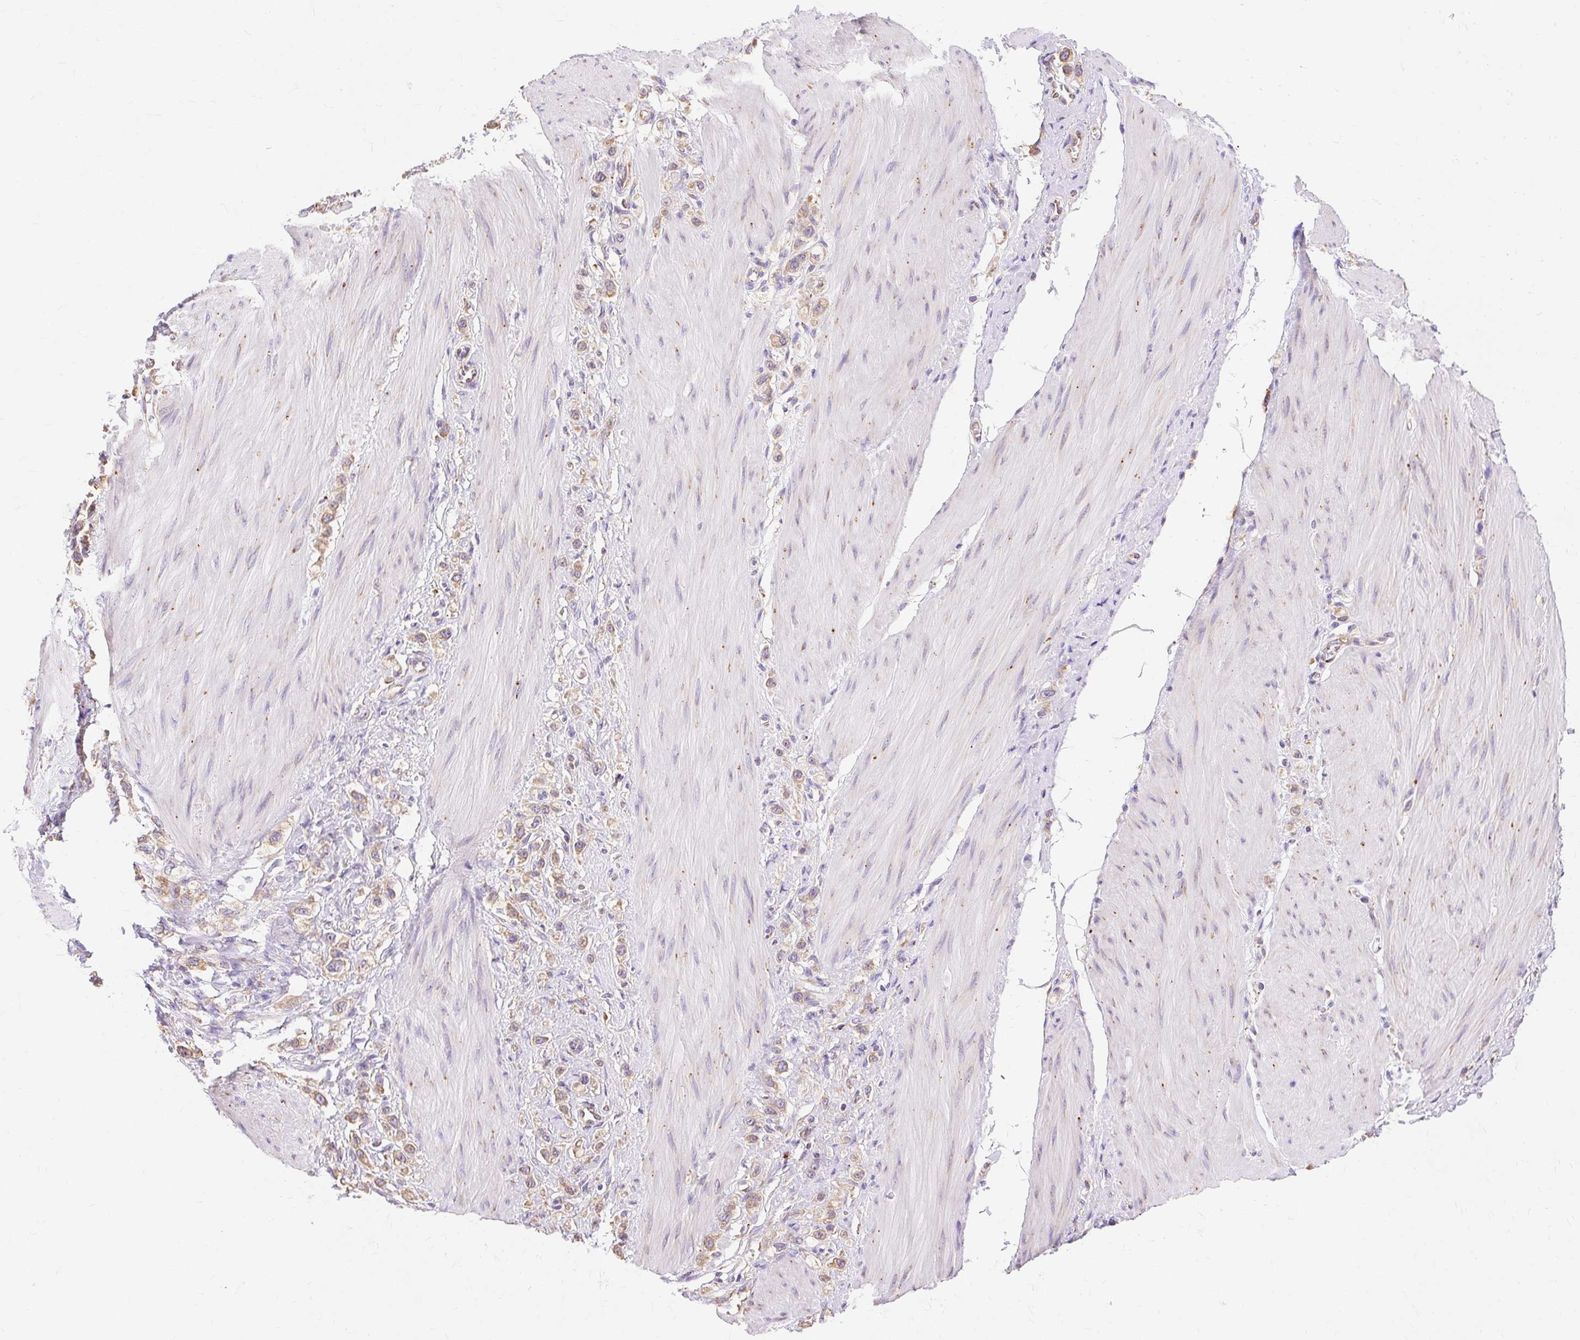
{"staining": {"intensity": "weak", "quantity": ">75%", "location": "cytoplasmic/membranous"}, "tissue": "stomach cancer", "cell_type": "Tumor cells", "image_type": "cancer", "snomed": [{"axis": "morphology", "description": "Adenocarcinoma, NOS"}, {"axis": "topography", "description": "Stomach"}], "caption": "DAB immunohistochemical staining of human stomach adenocarcinoma exhibits weak cytoplasmic/membranous protein expression in about >75% of tumor cells.", "gene": "RPS17", "patient": {"sex": "female", "age": 65}}